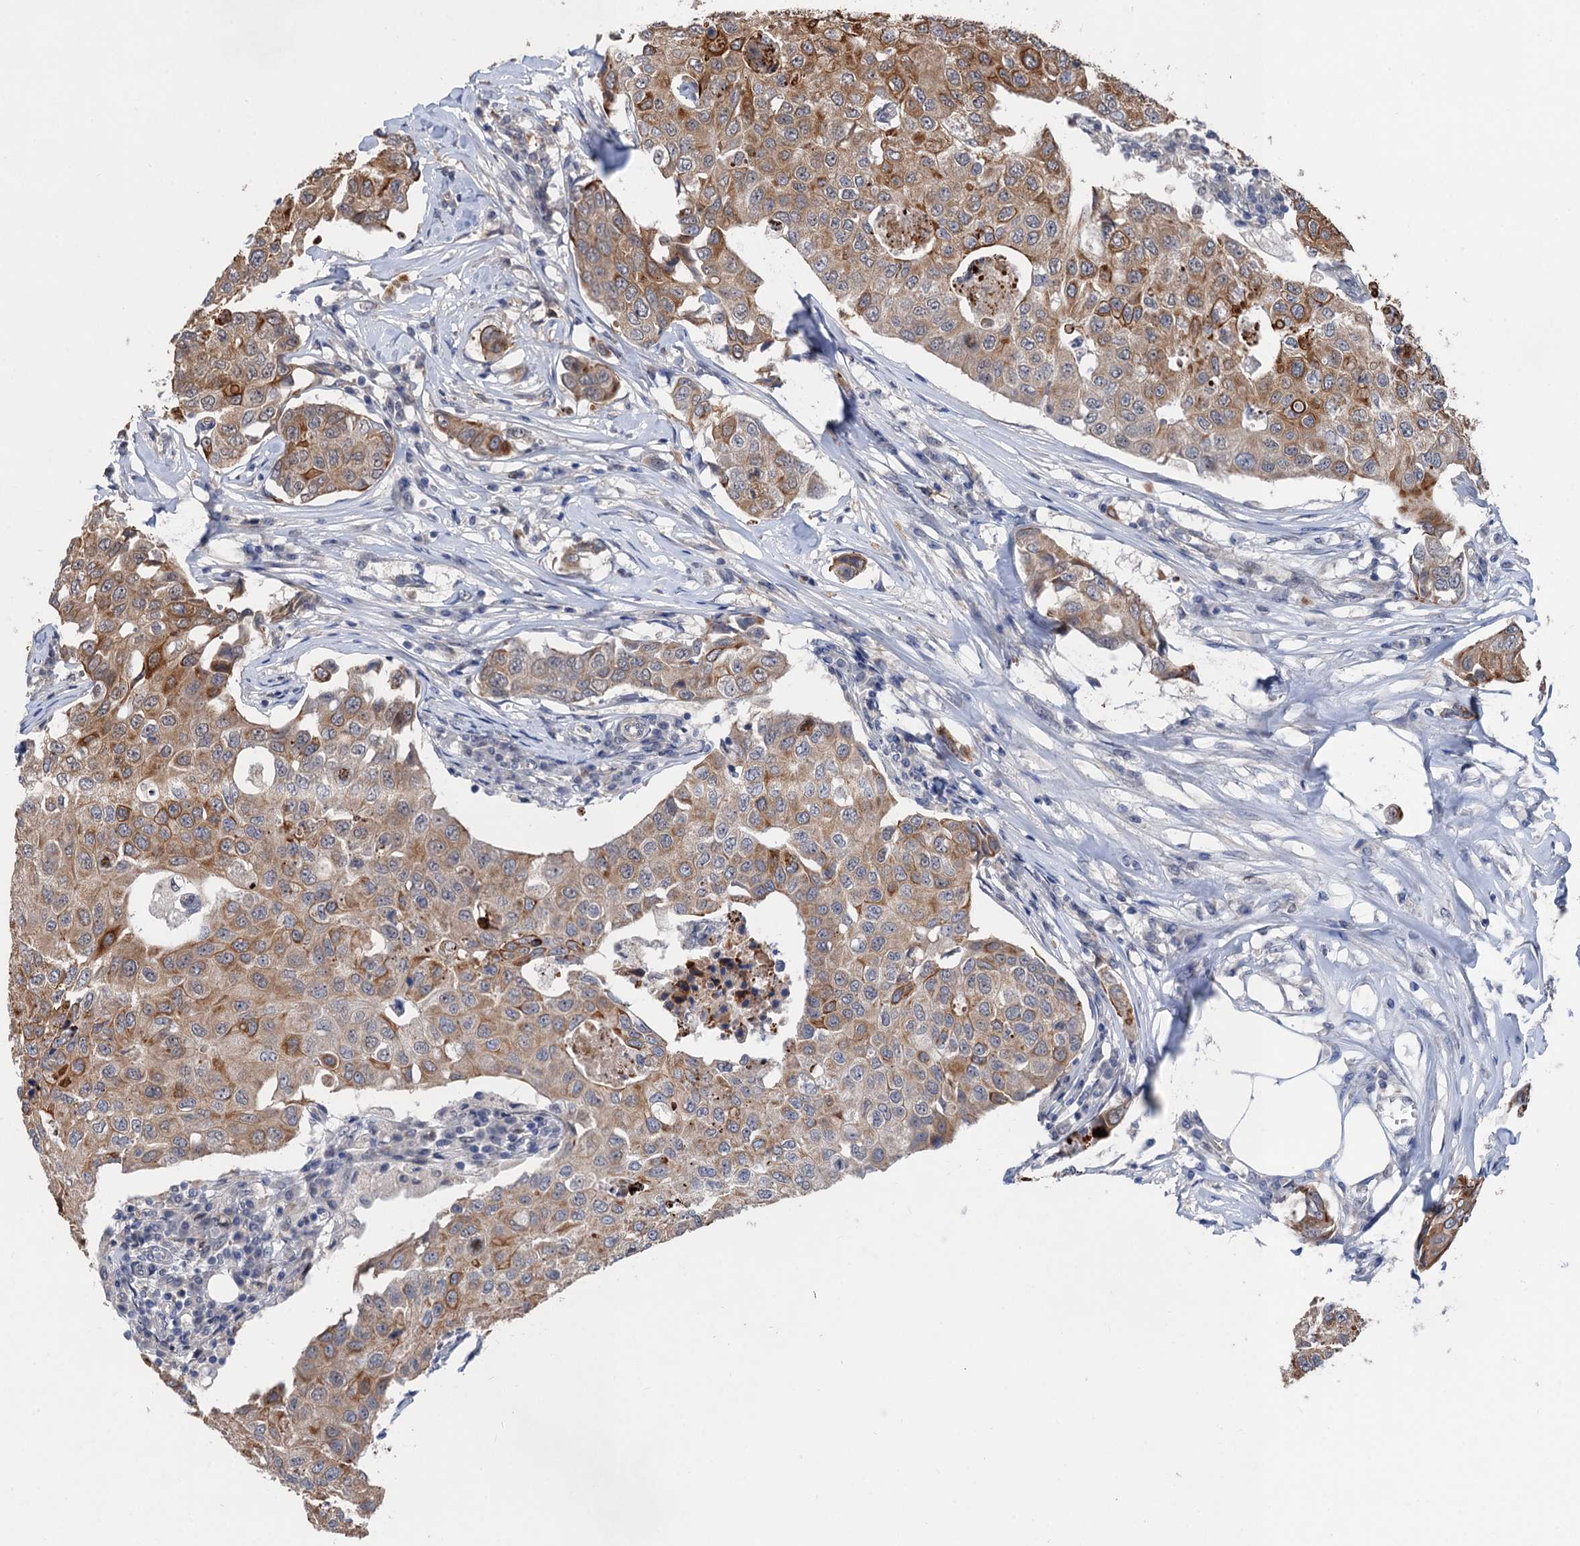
{"staining": {"intensity": "moderate", "quantity": ">75%", "location": "cytoplasmic/membranous"}, "tissue": "breast cancer", "cell_type": "Tumor cells", "image_type": "cancer", "snomed": [{"axis": "morphology", "description": "Duct carcinoma"}, {"axis": "topography", "description": "Breast"}], "caption": "DAB immunohistochemical staining of breast infiltrating ductal carcinoma demonstrates moderate cytoplasmic/membranous protein expression in approximately >75% of tumor cells. Nuclei are stained in blue.", "gene": "TTC31", "patient": {"sex": "female", "age": 80}}